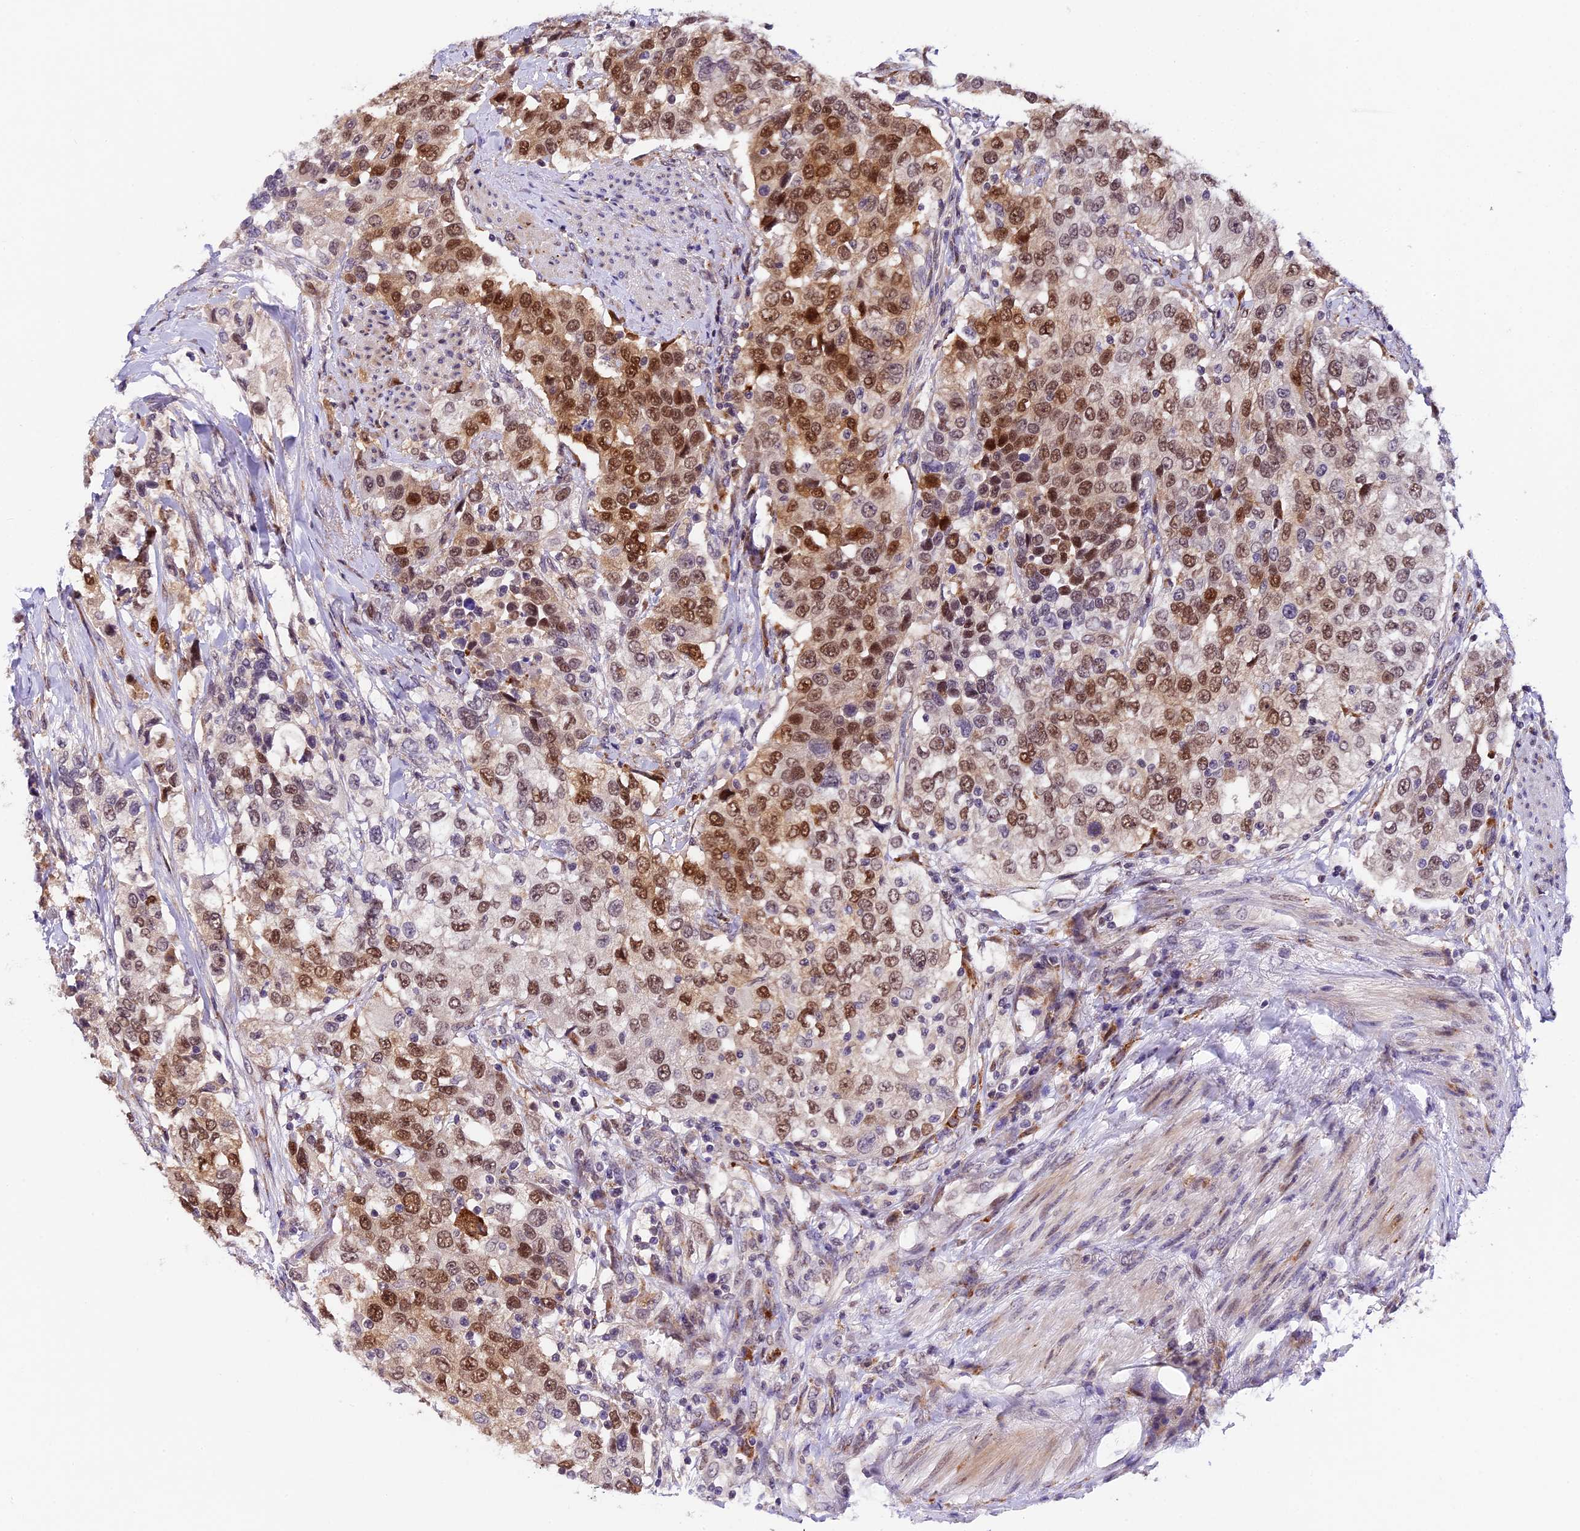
{"staining": {"intensity": "moderate", "quantity": ">75%", "location": "nuclear"}, "tissue": "urothelial cancer", "cell_type": "Tumor cells", "image_type": "cancer", "snomed": [{"axis": "morphology", "description": "Urothelial carcinoma, High grade"}, {"axis": "topography", "description": "Urinary bladder"}], "caption": "An image of high-grade urothelial carcinoma stained for a protein shows moderate nuclear brown staining in tumor cells.", "gene": "FBXO45", "patient": {"sex": "female", "age": 80}}